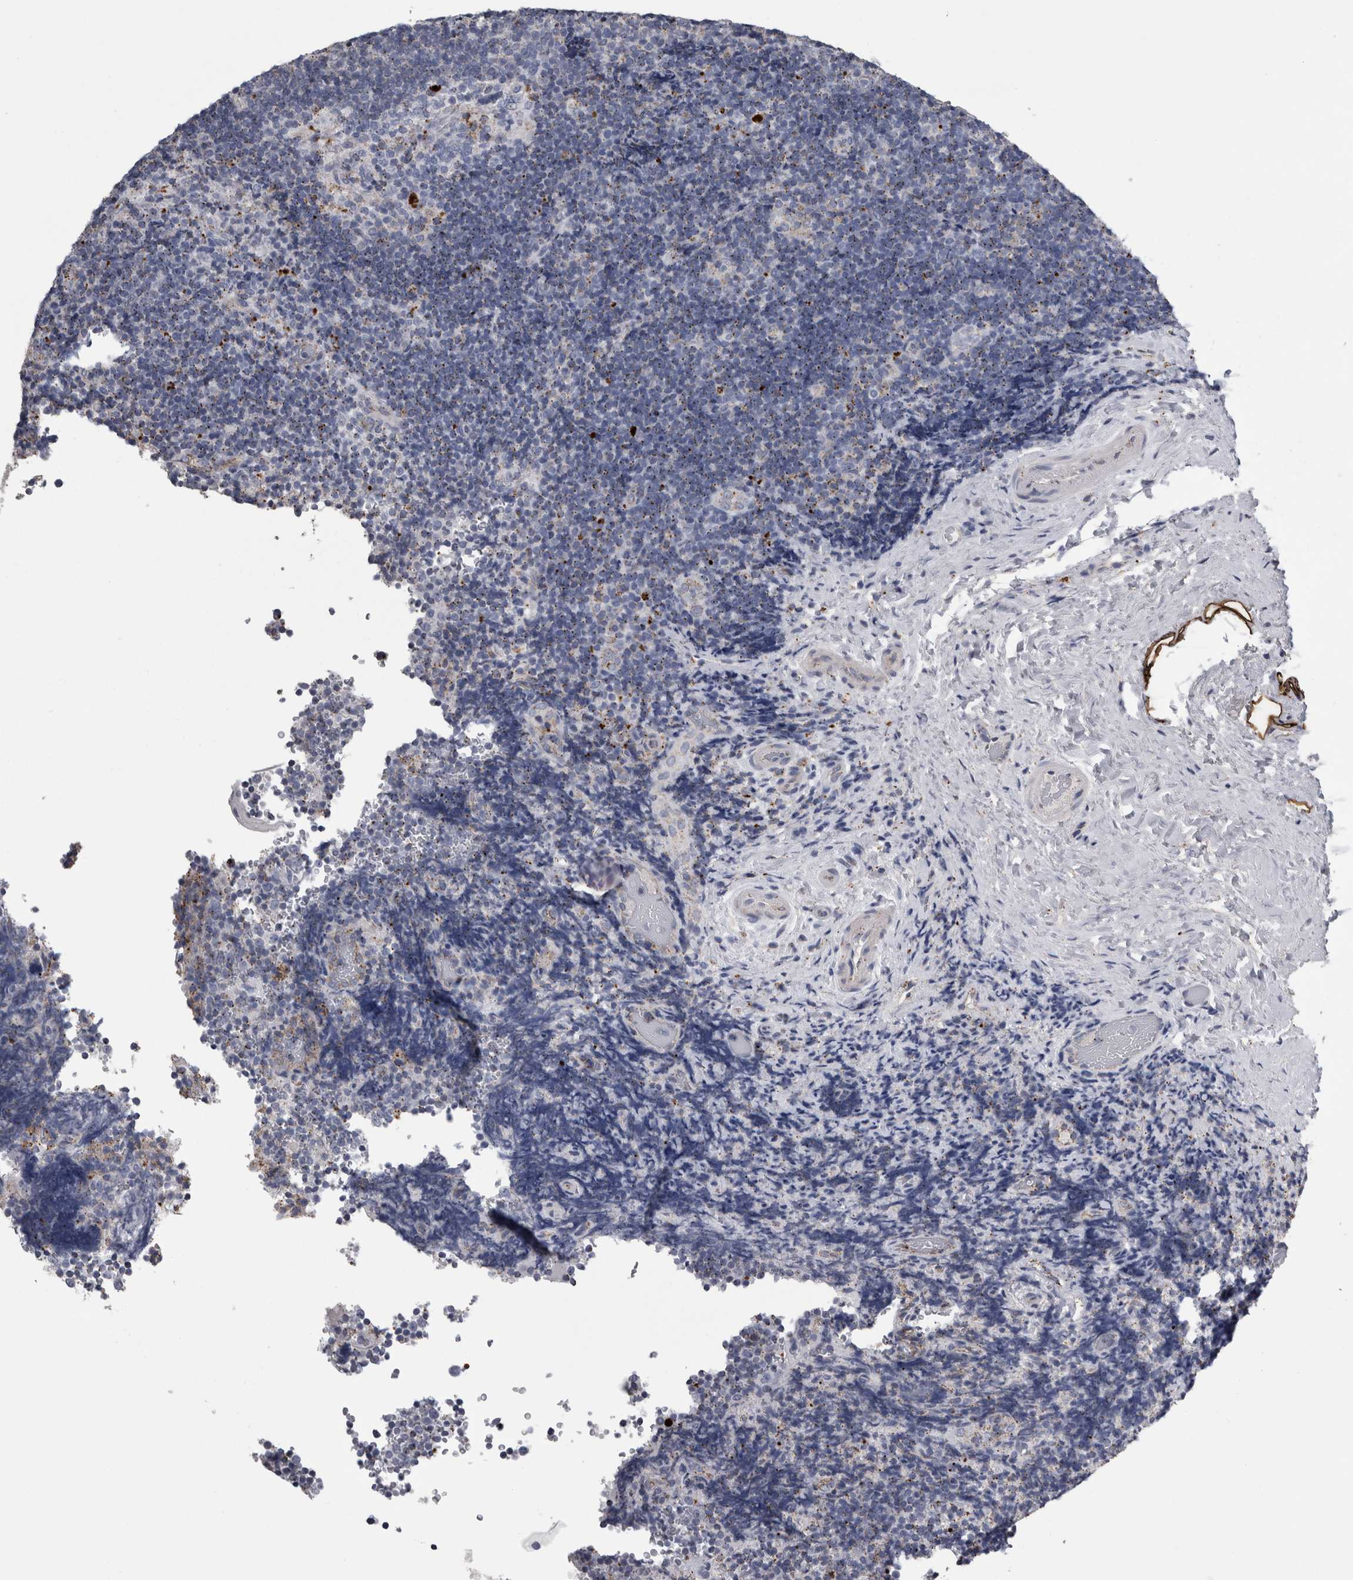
{"staining": {"intensity": "negative", "quantity": "none", "location": "none"}, "tissue": "lymphoma", "cell_type": "Tumor cells", "image_type": "cancer", "snomed": [{"axis": "morphology", "description": "Malignant lymphoma, non-Hodgkin's type, High grade"}, {"axis": "topography", "description": "Tonsil"}], "caption": "This is an immunohistochemistry (IHC) histopathology image of human lymphoma. There is no staining in tumor cells.", "gene": "DPP7", "patient": {"sex": "female", "age": 36}}